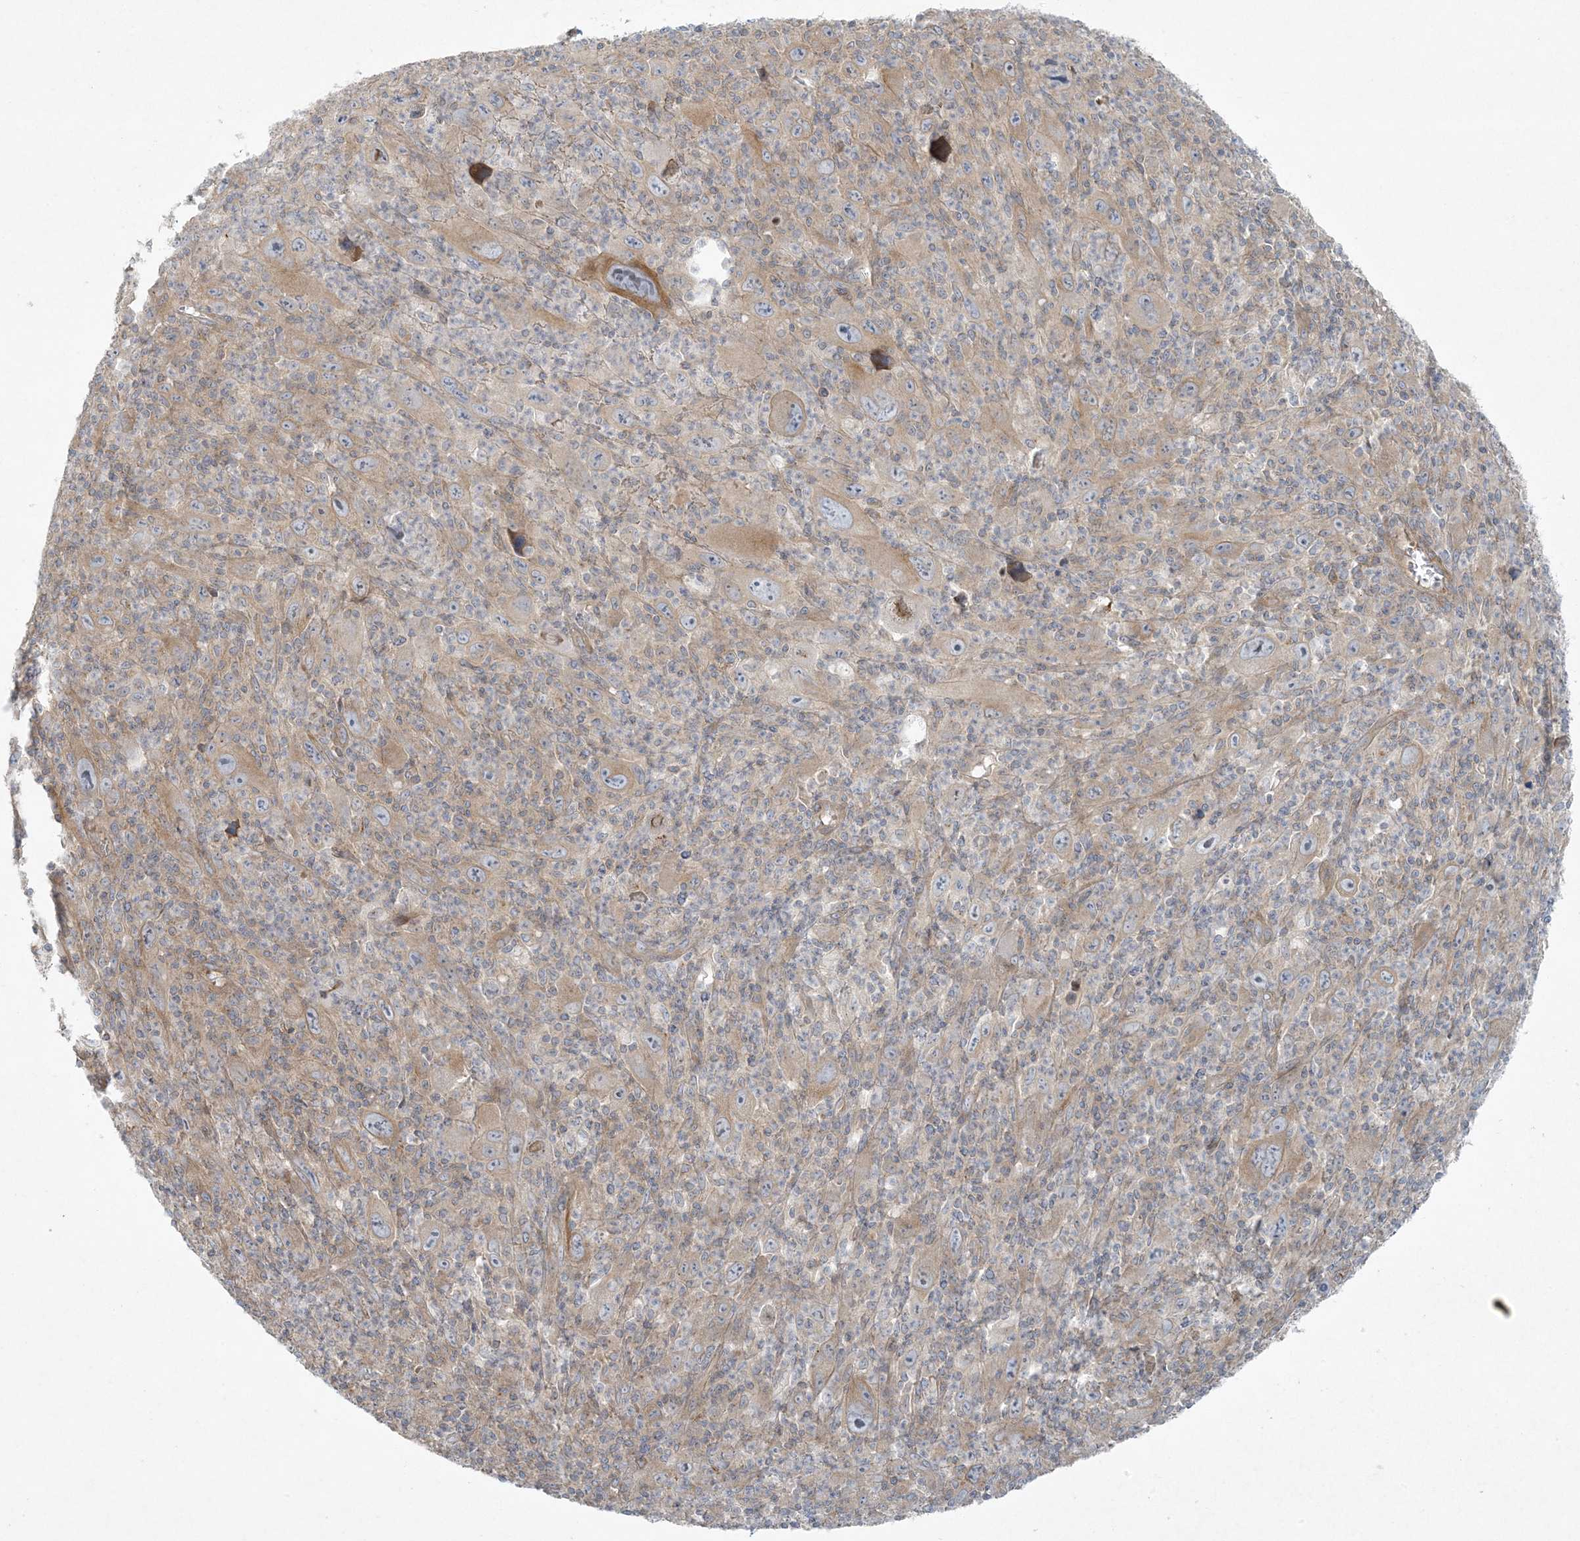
{"staining": {"intensity": "moderate", "quantity": ">75%", "location": "cytoplasmic/membranous"}, "tissue": "melanoma", "cell_type": "Tumor cells", "image_type": "cancer", "snomed": [{"axis": "morphology", "description": "Malignant melanoma, Metastatic site"}, {"axis": "topography", "description": "Skin"}], "caption": "Brown immunohistochemical staining in malignant melanoma (metastatic site) demonstrates moderate cytoplasmic/membranous positivity in about >75% of tumor cells.", "gene": "PIK3R4", "patient": {"sex": "female", "age": 56}}